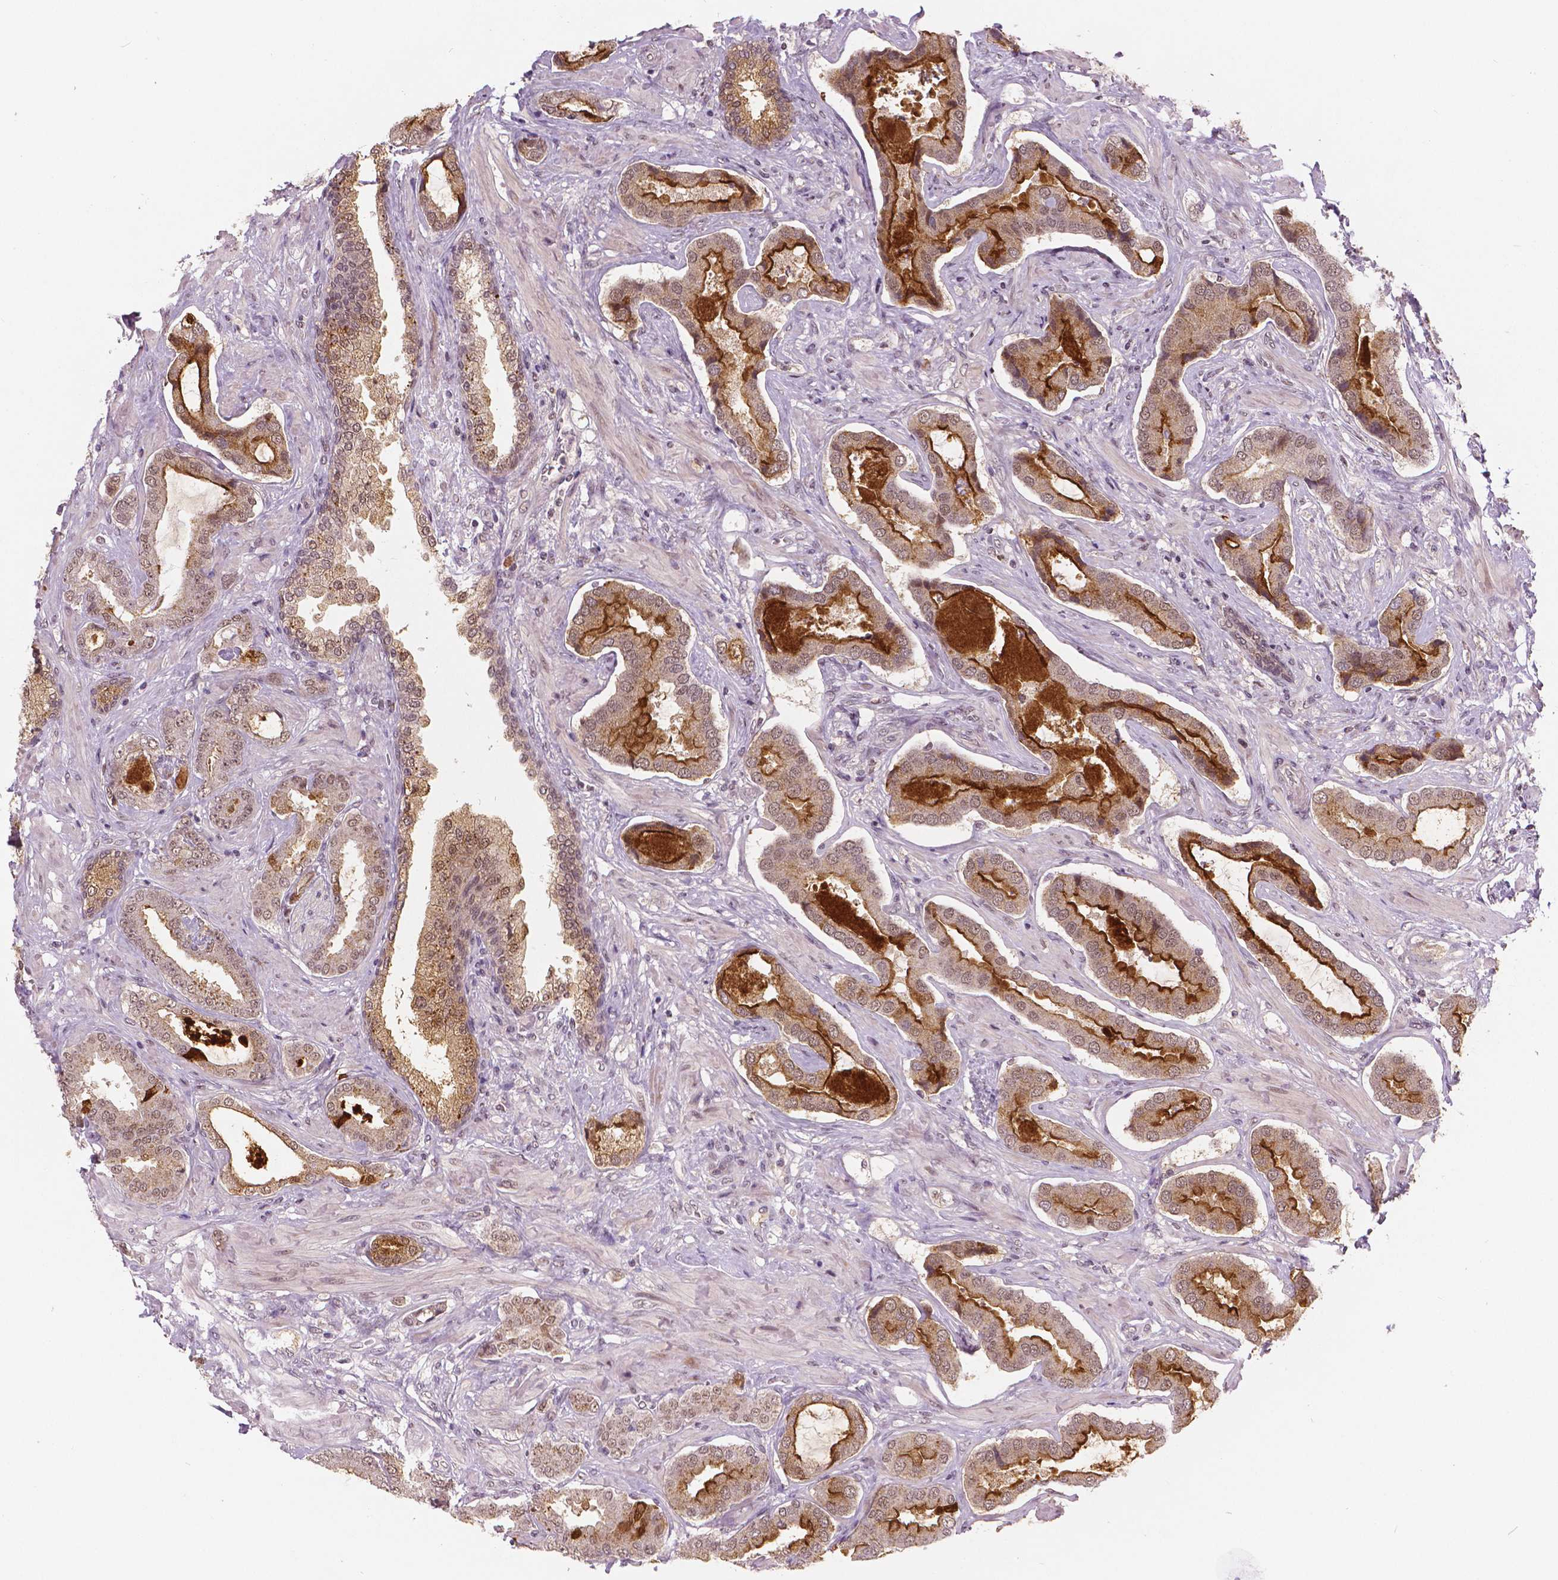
{"staining": {"intensity": "strong", "quantity": "<25%", "location": "cytoplasmic/membranous,nuclear"}, "tissue": "prostate cancer", "cell_type": "Tumor cells", "image_type": "cancer", "snomed": [{"axis": "morphology", "description": "Adenocarcinoma, NOS"}, {"axis": "topography", "description": "Prostate"}], "caption": "IHC of adenocarcinoma (prostate) exhibits medium levels of strong cytoplasmic/membranous and nuclear staining in approximately <25% of tumor cells.", "gene": "NSD2", "patient": {"sex": "male", "age": 64}}